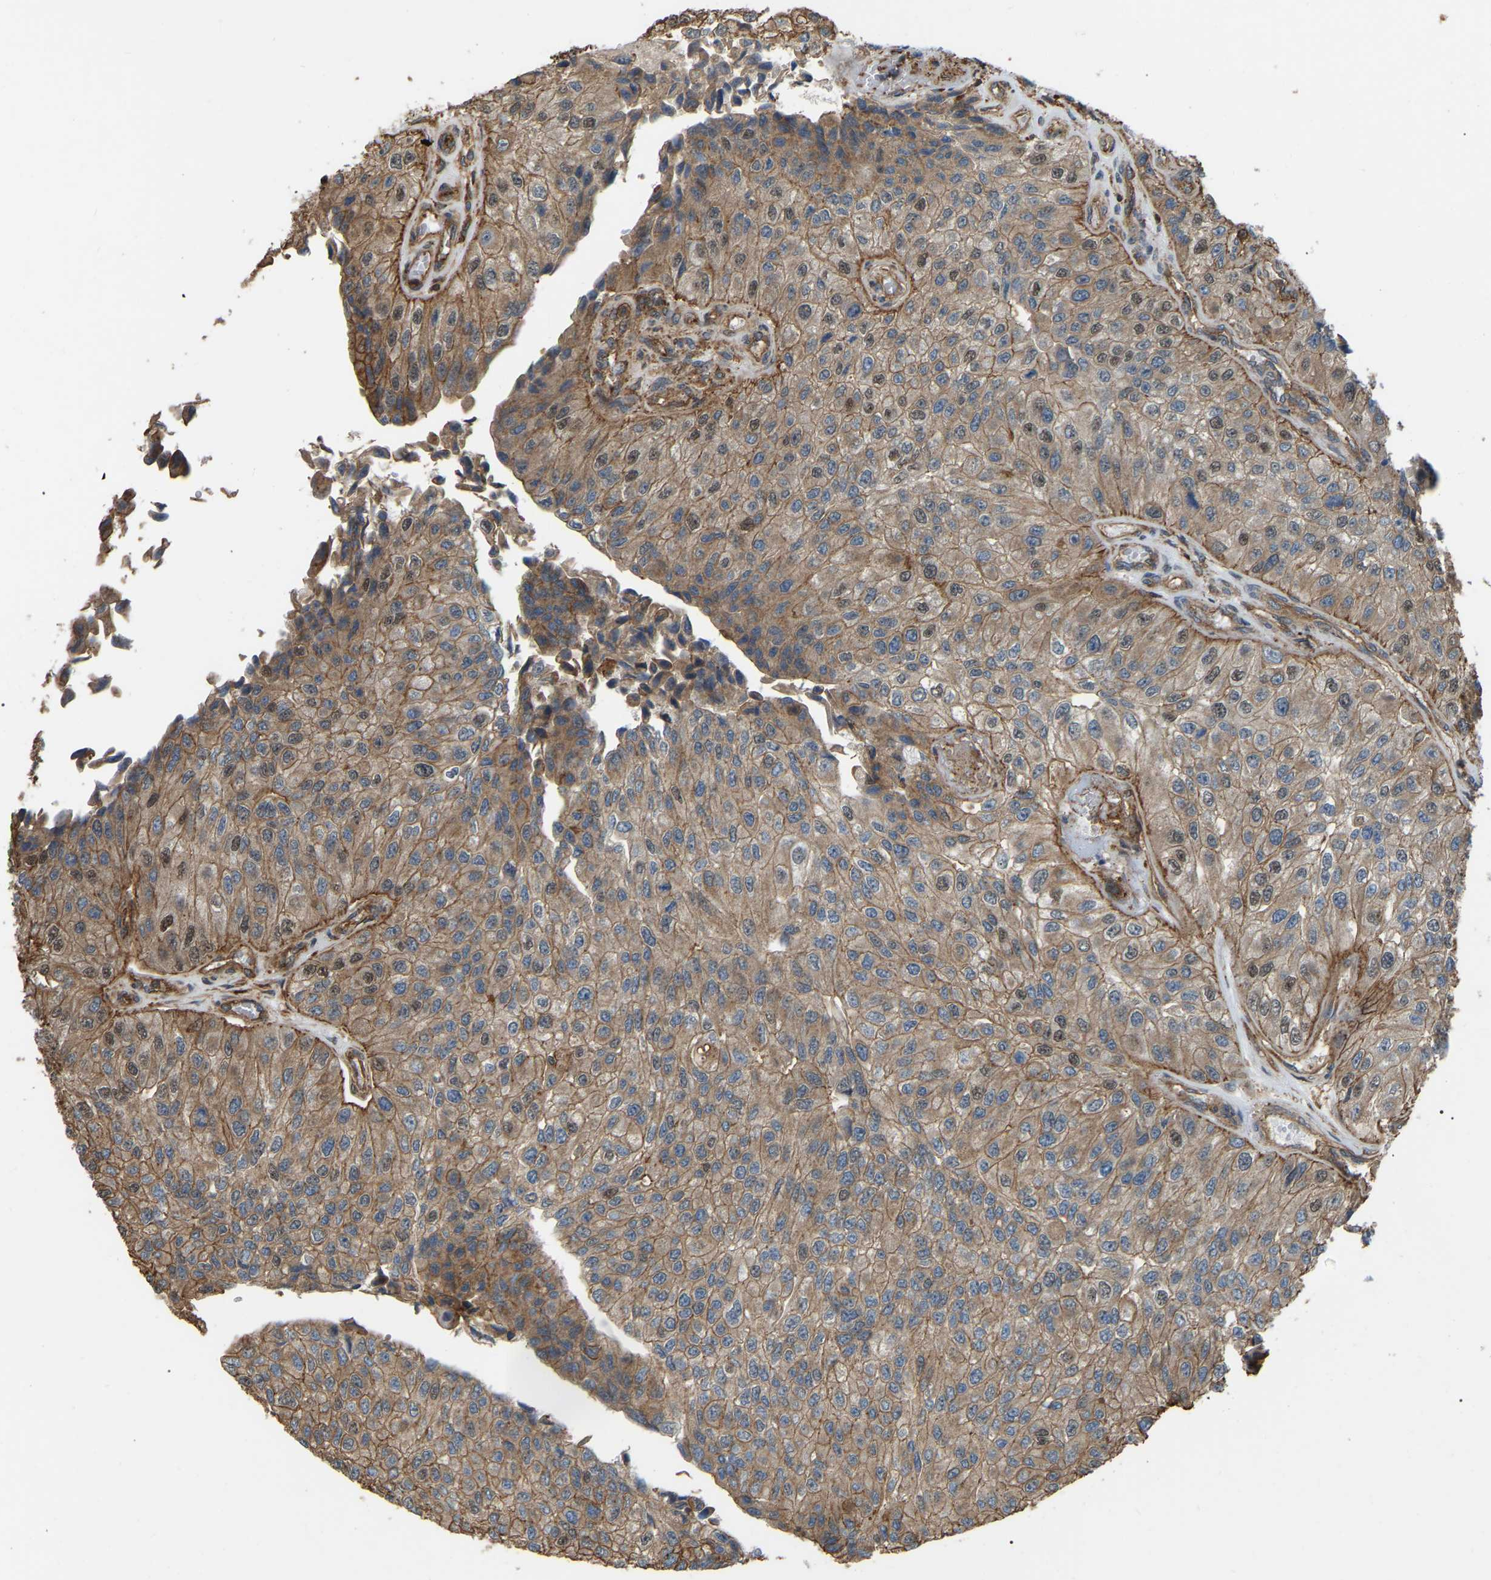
{"staining": {"intensity": "moderate", "quantity": ">75%", "location": "cytoplasmic/membranous"}, "tissue": "urothelial cancer", "cell_type": "Tumor cells", "image_type": "cancer", "snomed": [{"axis": "morphology", "description": "Urothelial carcinoma, High grade"}, {"axis": "topography", "description": "Kidney"}, {"axis": "topography", "description": "Urinary bladder"}], "caption": "High-power microscopy captured an IHC micrograph of urothelial cancer, revealing moderate cytoplasmic/membranous expression in about >75% of tumor cells.", "gene": "SAMD9L", "patient": {"sex": "male", "age": 77}}